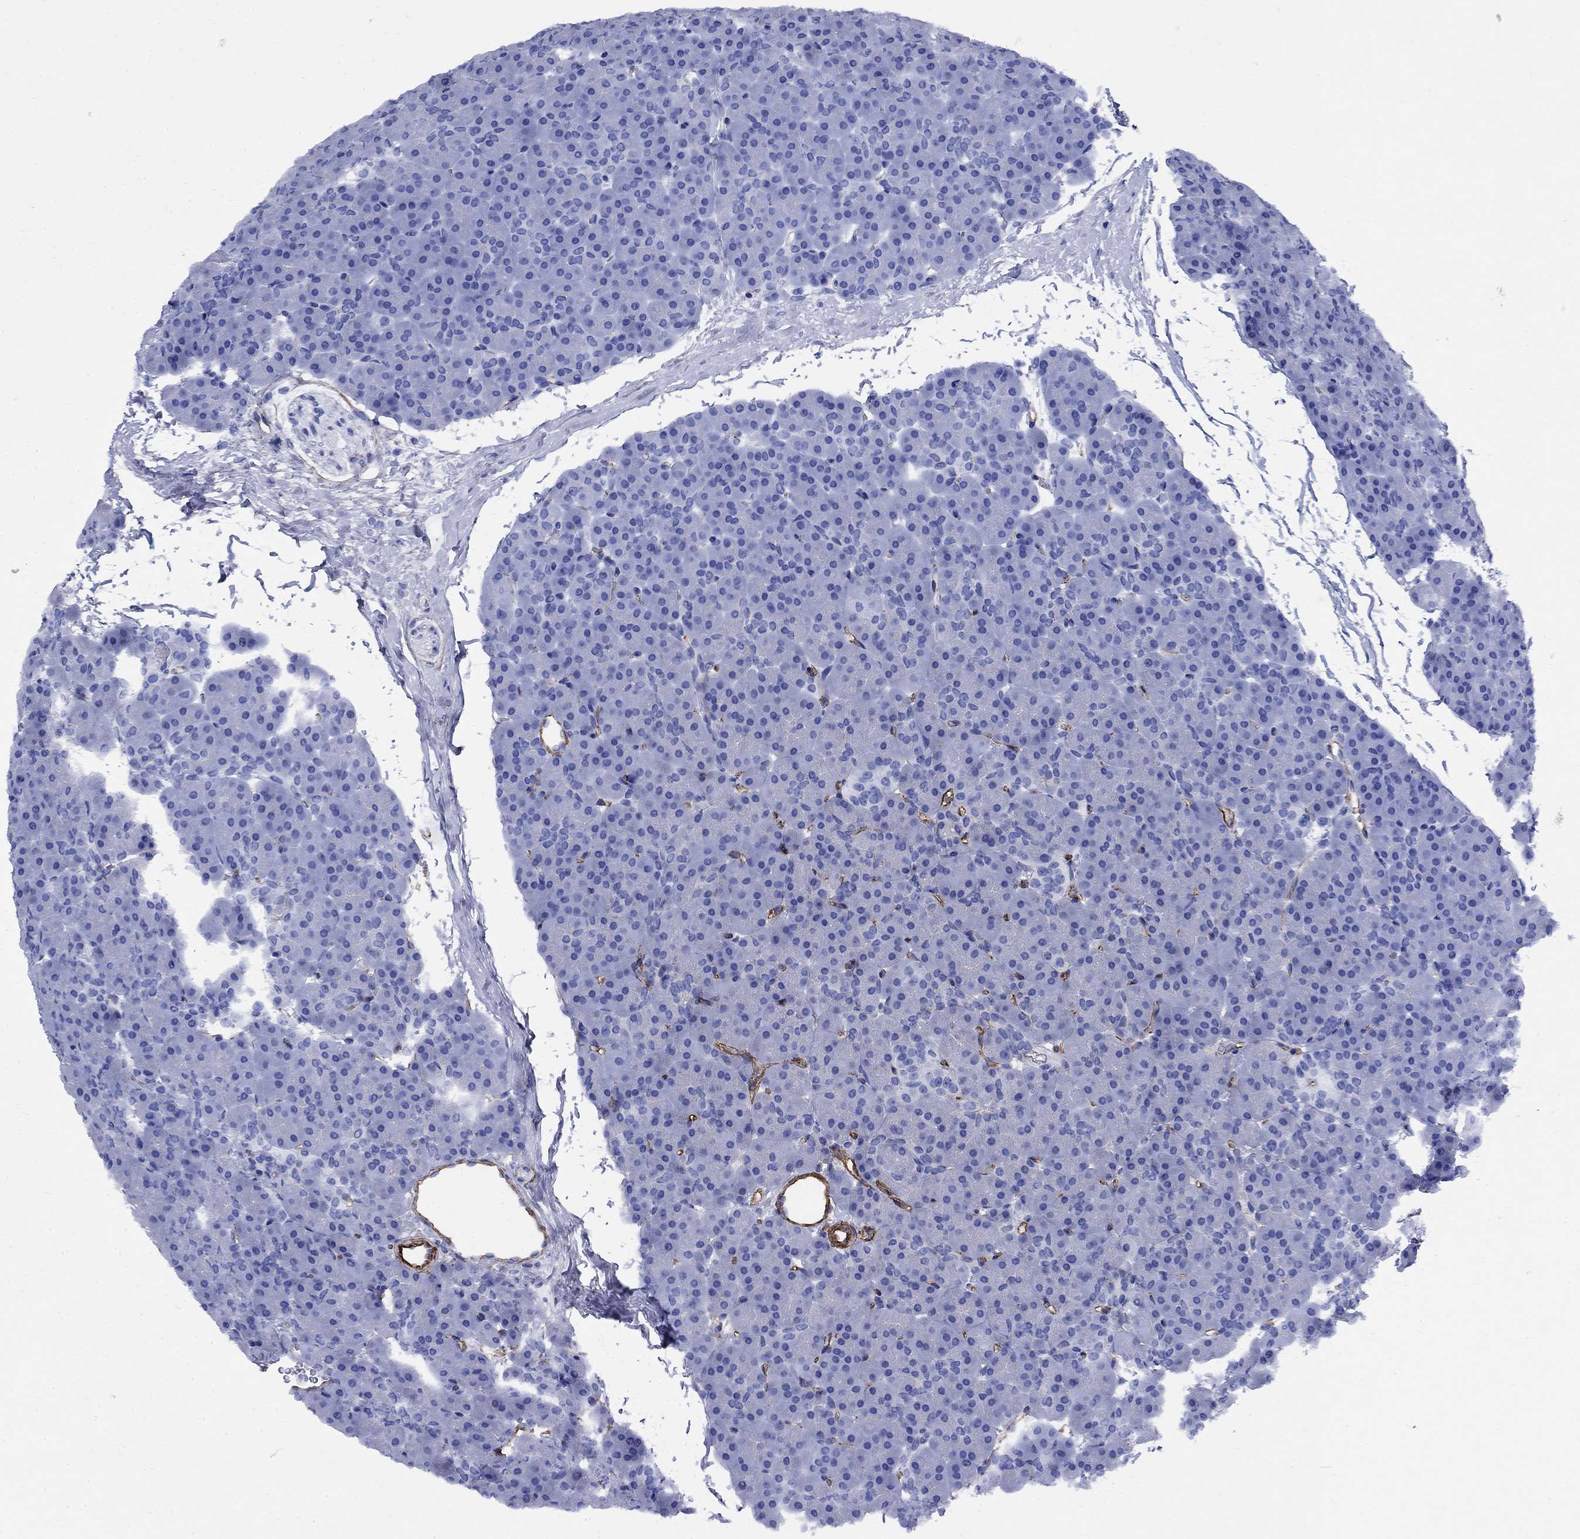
{"staining": {"intensity": "negative", "quantity": "none", "location": "none"}, "tissue": "pancreas", "cell_type": "Exocrine glandular cells", "image_type": "normal", "snomed": [{"axis": "morphology", "description": "Normal tissue, NOS"}, {"axis": "topography", "description": "Pancreas"}], "caption": "The image demonstrates no significant positivity in exocrine glandular cells of pancreas.", "gene": "VTN", "patient": {"sex": "female", "age": 44}}